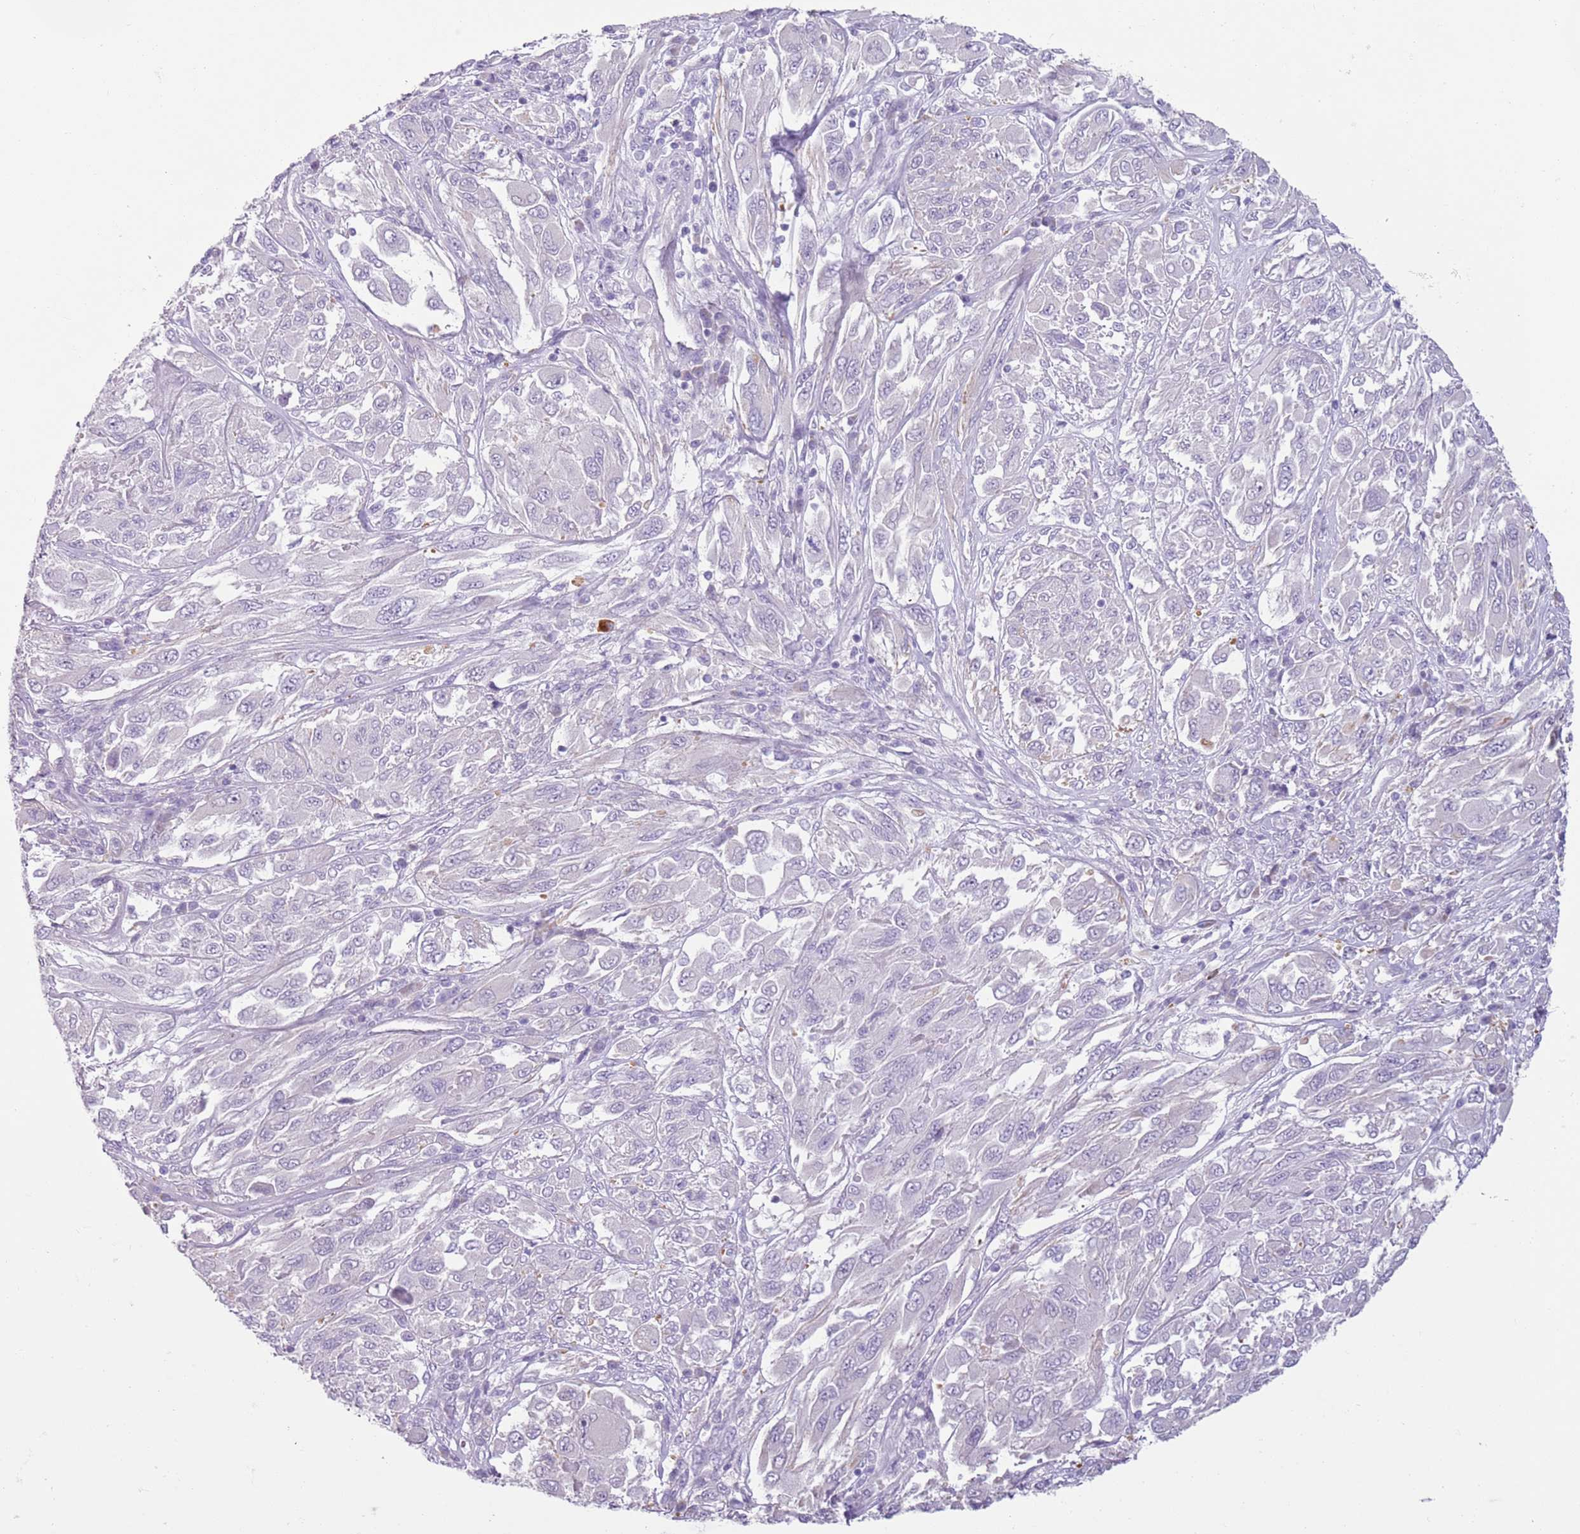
{"staining": {"intensity": "negative", "quantity": "none", "location": "none"}, "tissue": "melanoma", "cell_type": "Tumor cells", "image_type": "cancer", "snomed": [{"axis": "morphology", "description": "Malignant melanoma, NOS"}, {"axis": "topography", "description": "Skin"}], "caption": "High power microscopy histopathology image of an IHC image of melanoma, revealing no significant positivity in tumor cells.", "gene": "ZNF239", "patient": {"sex": "female", "age": 91}}